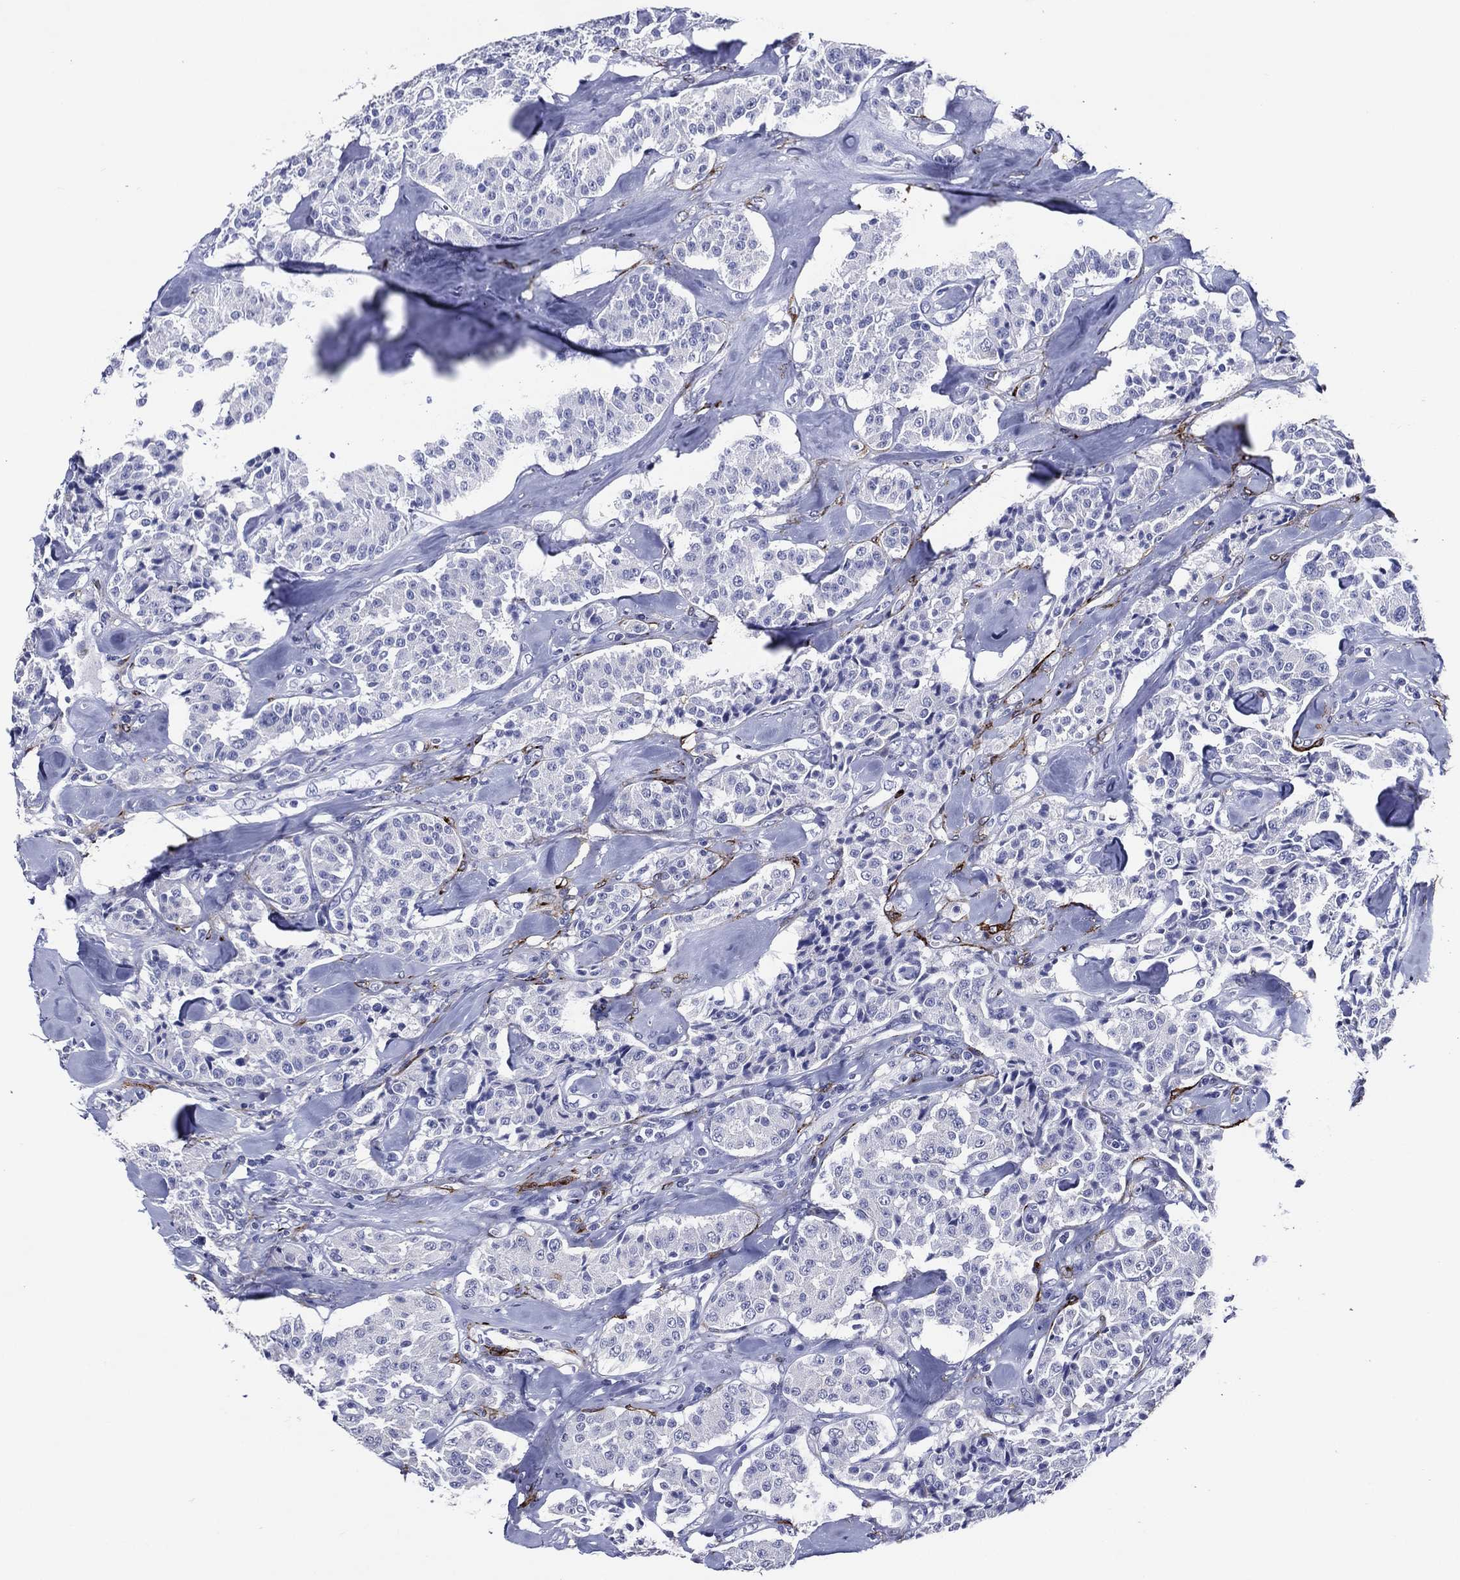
{"staining": {"intensity": "negative", "quantity": "none", "location": "none"}, "tissue": "carcinoid", "cell_type": "Tumor cells", "image_type": "cancer", "snomed": [{"axis": "morphology", "description": "Carcinoid, malignant, NOS"}, {"axis": "topography", "description": "Pancreas"}], "caption": "Protein analysis of carcinoid (malignant) reveals no significant expression in tumor cells.", "gene": "ACE2", "patient": {"sex": "male", "age": 41}}